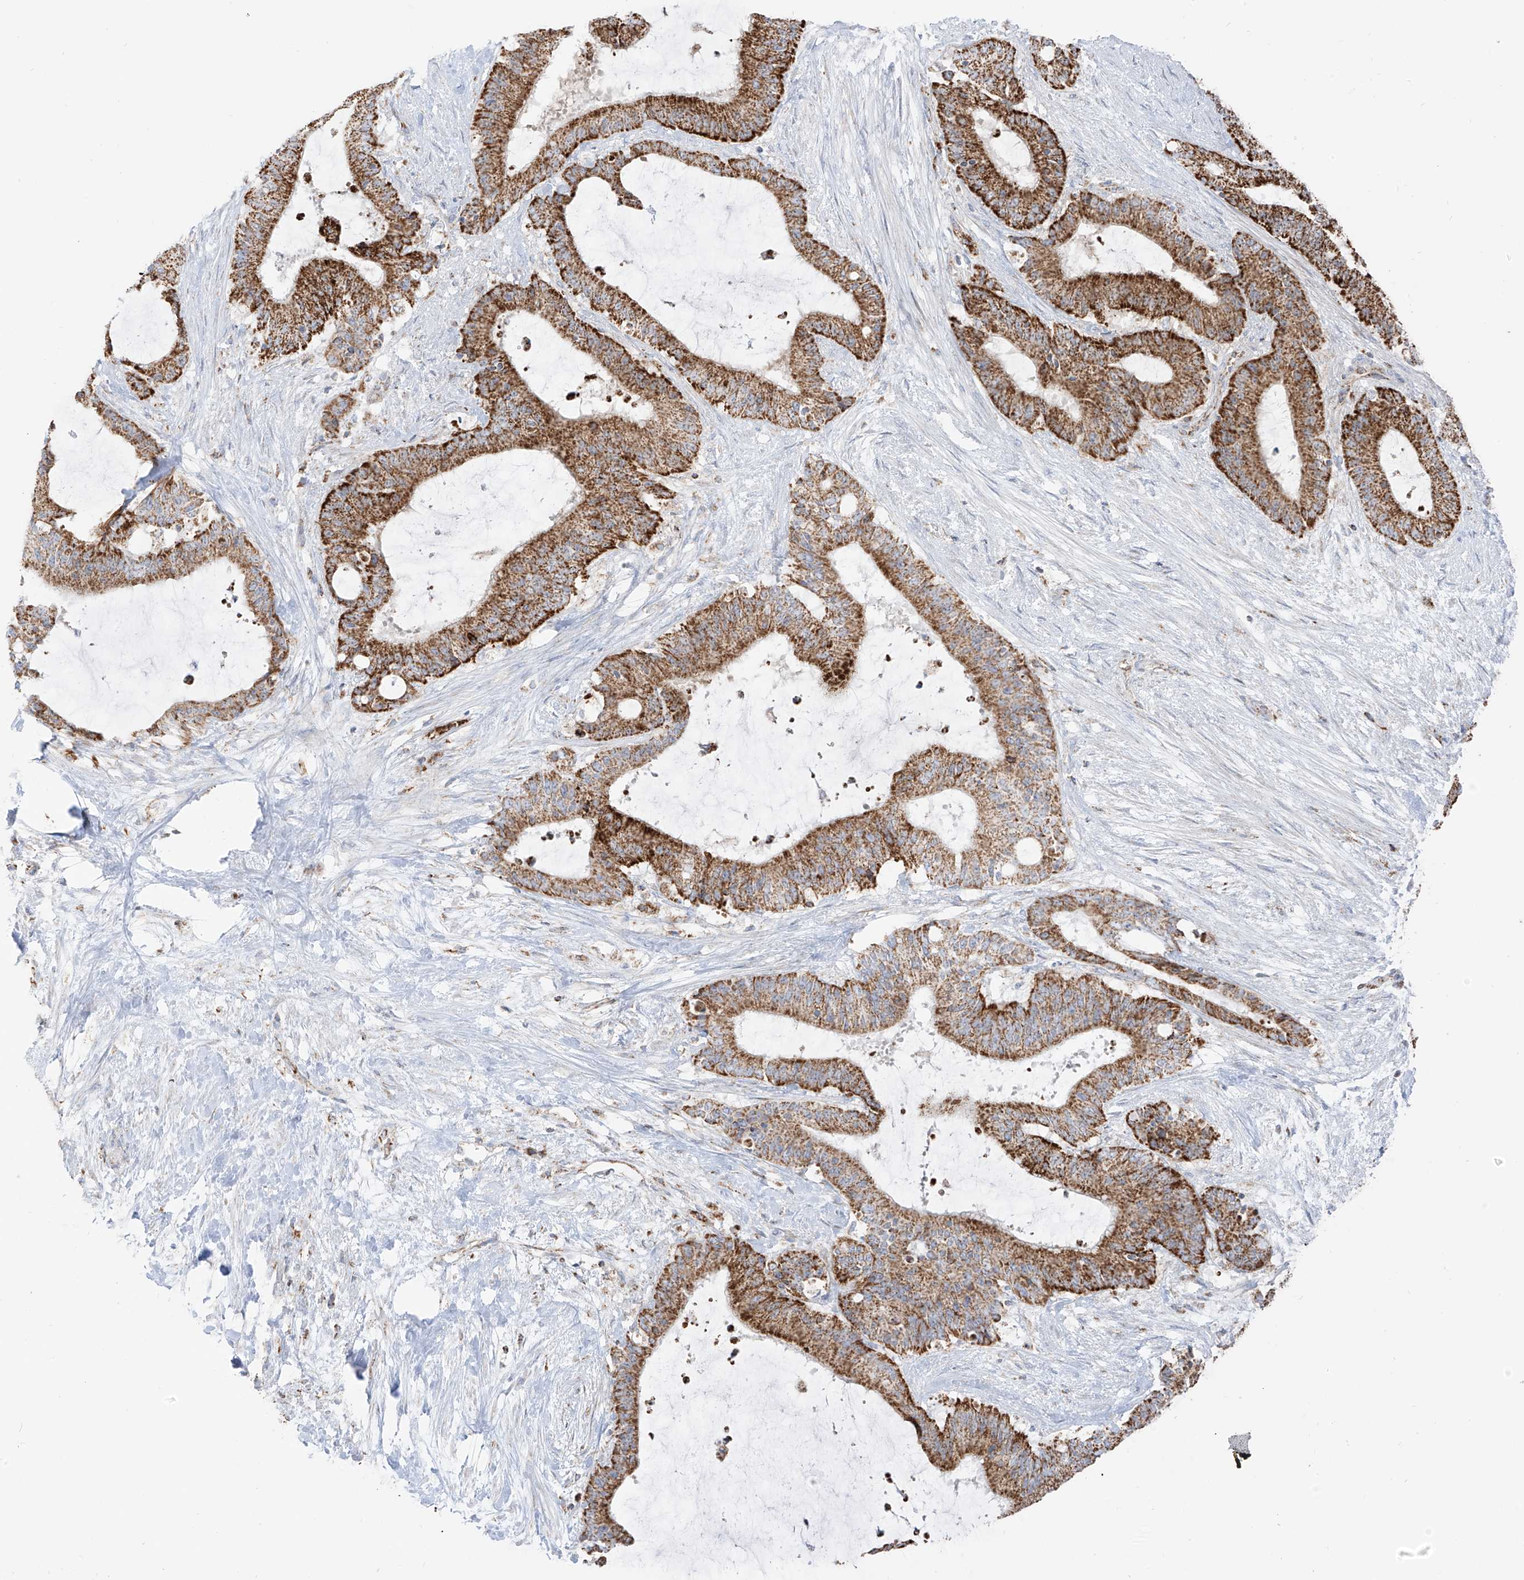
{"staining": {"intensity": "strong", "quantity": ">75%", "location": "cytoplasmic/membranous"}, "tissue": "liver cancer", "cell_type": "Tumor cells", "image_type": "cancer", "snomed": [{"axis": "morphology", "description": "Normal tissue, NOS"}, {"axis": "morphology", "description": "Cholangiocarcinoma"}, {"axis": "topography", "description": "Liver"}, {"axis": "topography", "description": "Peripheral nerve tissue"}], "caption": "Liver cancer (cholangiocarcinoma) stained with a protein marker shows strong staining in tumor cells.", "gene": "ETHE1", "patient": {"sex": "female", "age": 73}}